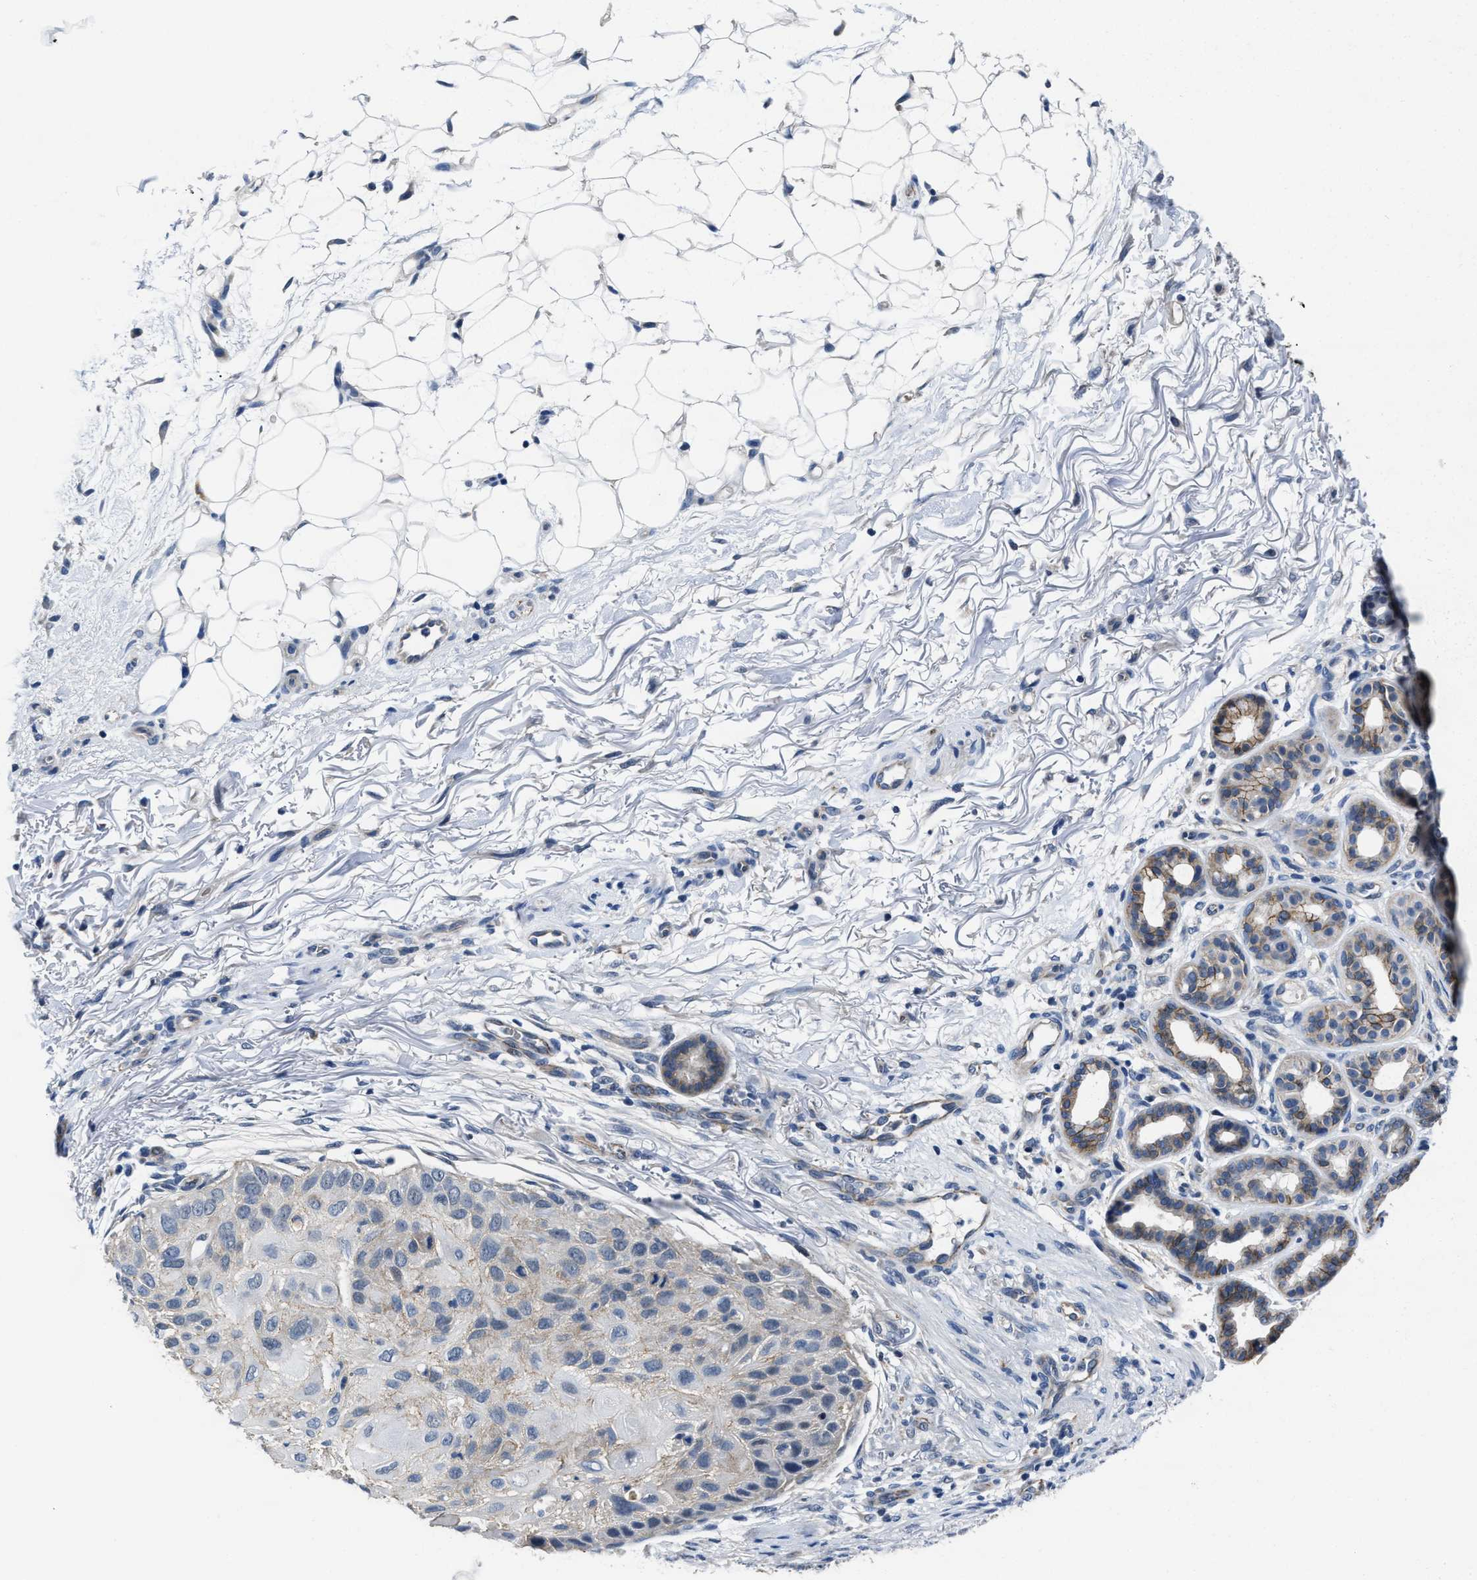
{"staining": {"intensity": "negative", "quantity": "none", "location": "none"}, "tissue": "skin cancer", "cell_type": "Tumor cells", "image_type": "cancer", "snomed": [{"axis": "morphology", "description": "Squamous cell carcinoma, NOS"}, {"axis": "topography", "description": "Skin"}], "caption": "A high-resolution photomicrograph shows IHC staining of skin cancer, which exhibits no significant staining in tumor cells.", "gene": "GHITM", "patient": {"sex": "female", "age": 77}}